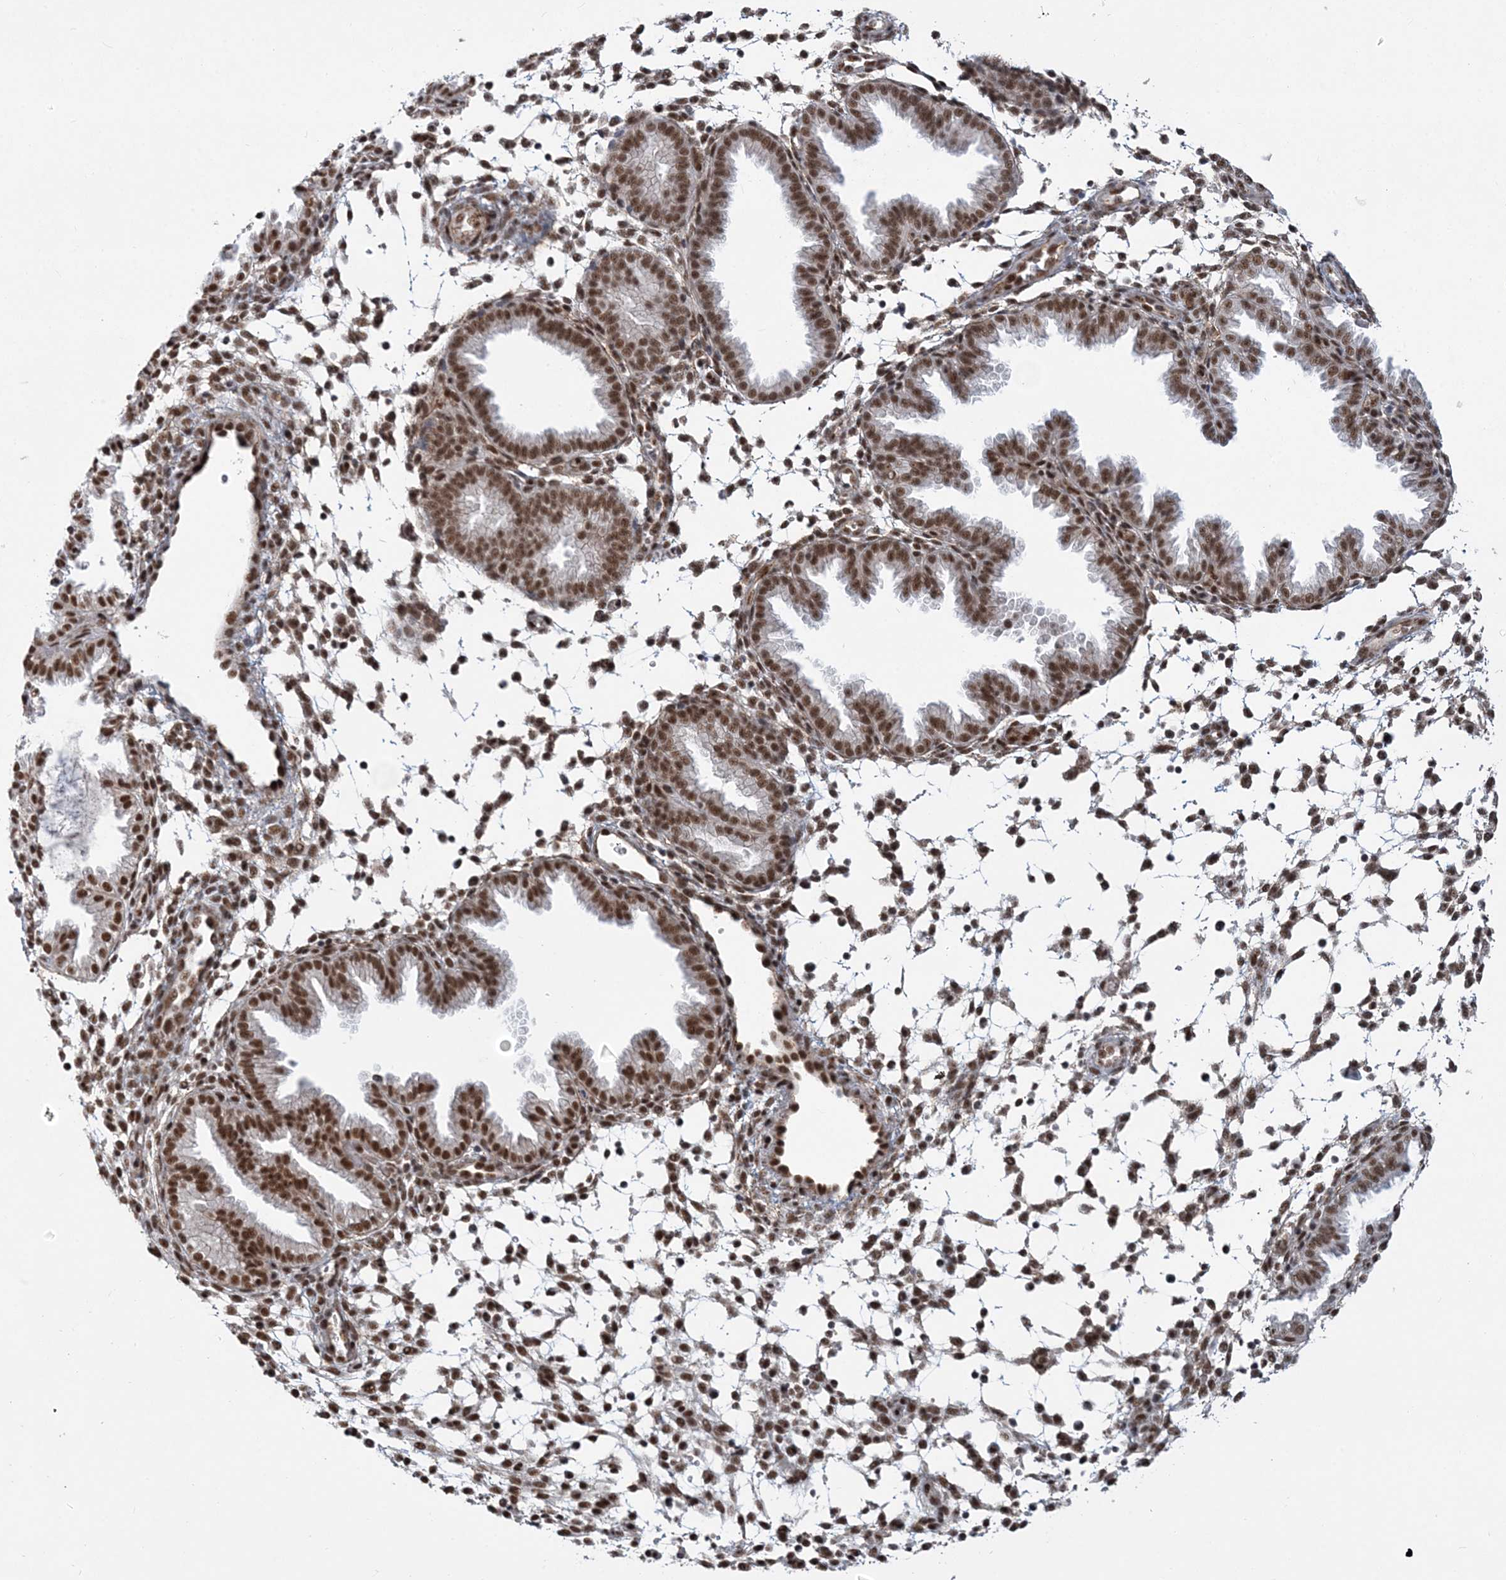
{"staining": {"intensity": "strong", "quantity": "<25%", "location": "nuclear"}, "tissue": "endometrium", "cell_type": "Cells in endometrial stroma", "image_type": "normal", "snomed": [{"axis": "morphology", "description": "Normal tissue, NOS"}, {"axis": "topography", "description": "Endometrium"}], "caption": "Approximately <25% of cells in endometrial stroma in normal human endometrium reveal strong nuclear protein expression as visualized by brown immunohistochemical staining.", "gene": "PLRG1", "patient": {"sex": "female", "age": 33}}